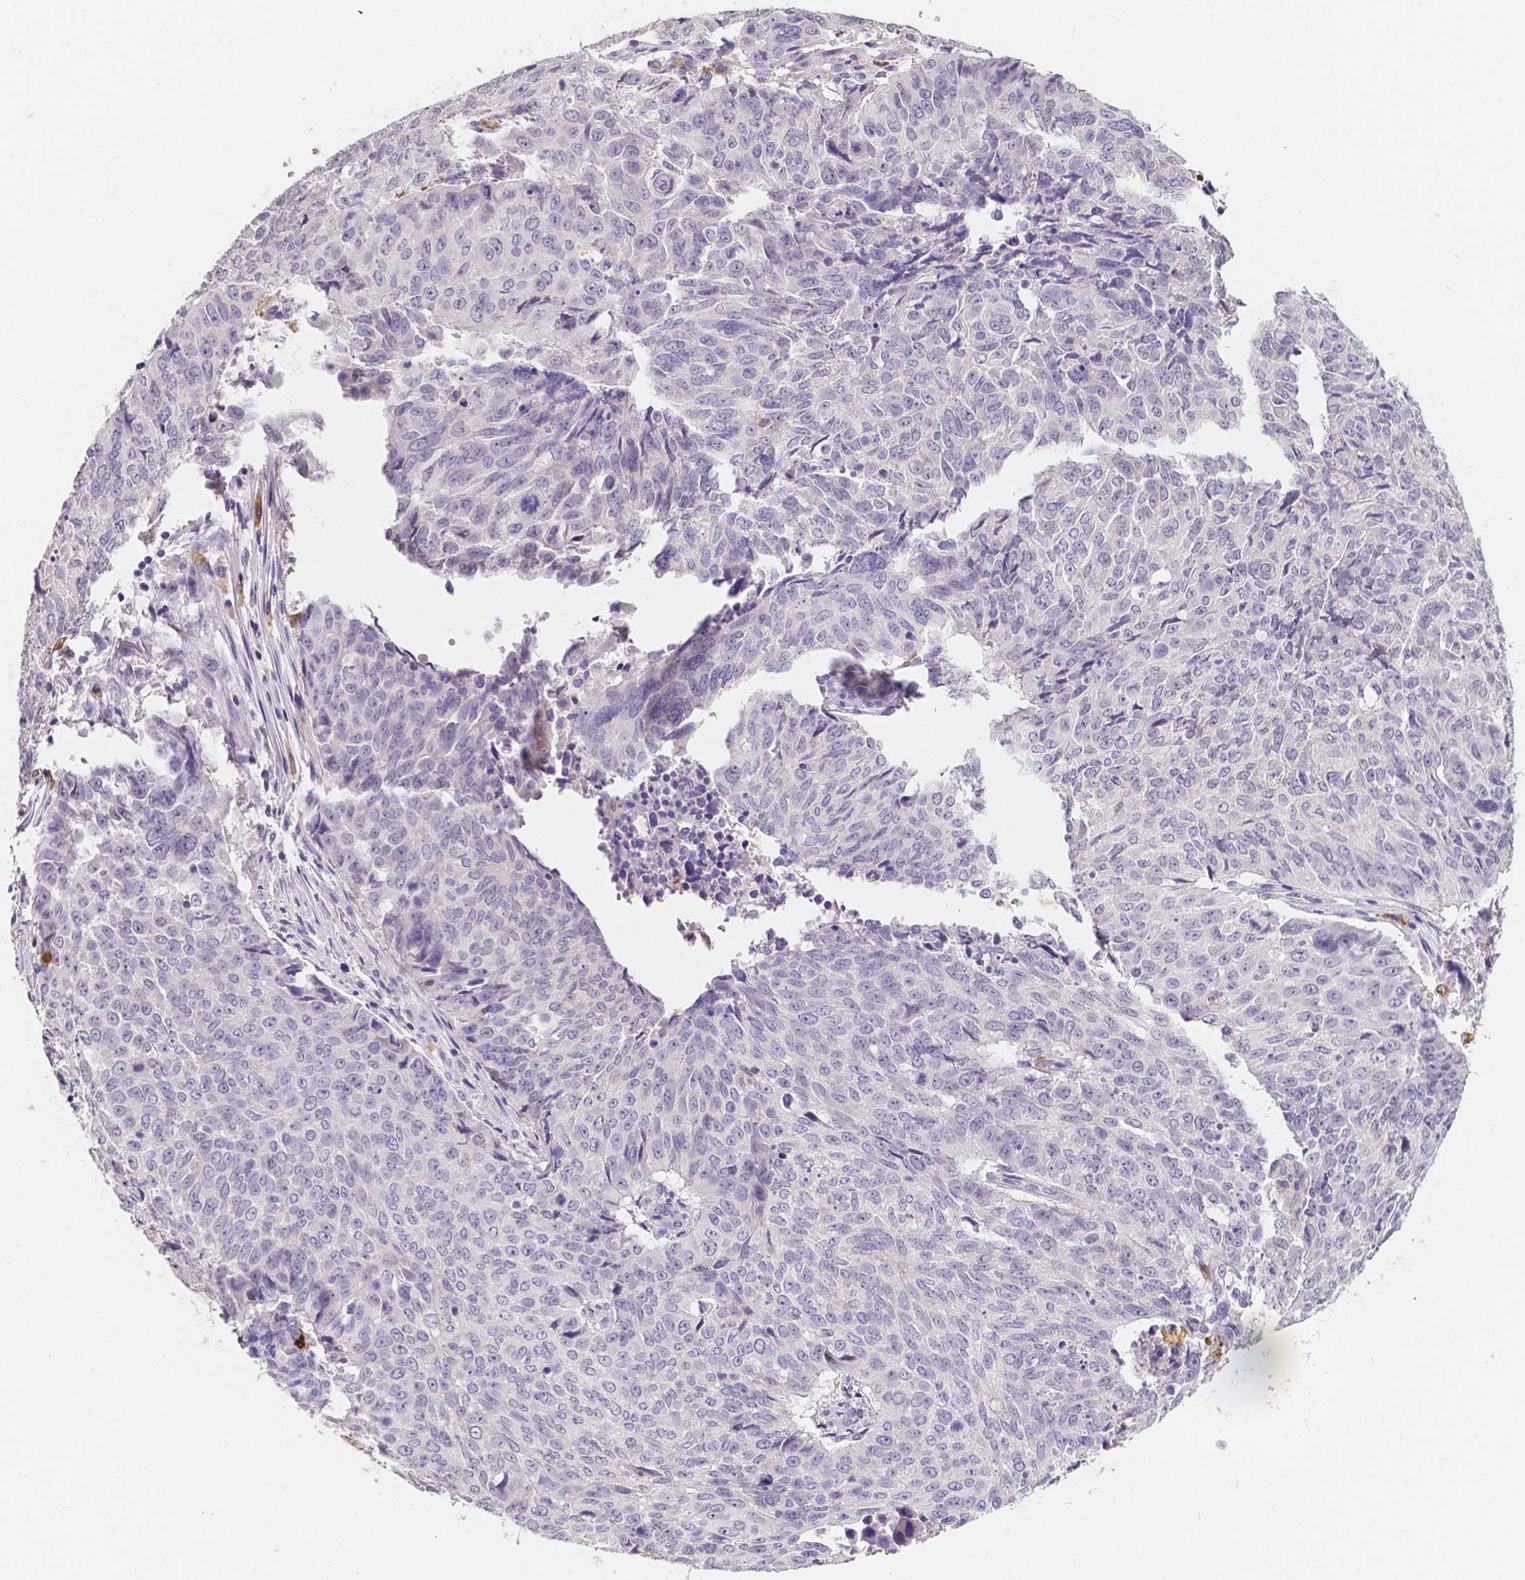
{"staining": {"intensity": "negative", "quantity": "none", "location": "none"}, "tissue": "lung cancer", "cell_type": "Tumor cells", "image_type": "cancer", "snomed": [{"axis": "morphology", "description": "Normal tissue, NOS"}, {"axis": "morphology", "description": "Squamous cell carcinoma, NOS"}, {"axis": "topography", "description": "Bronchus"}, {"axis": "topography", "description": "Lung"}], "caption": "The photomicrograph reveals no significant positivity in tumor cells of lung squamous cell carcinoma. (DAB (3,3'-diaminobenzidine) immunohistochemistry with hematoxylin counter stain).", "gene": "ACP5", "patient": {"sex": "male", "age": 64}}